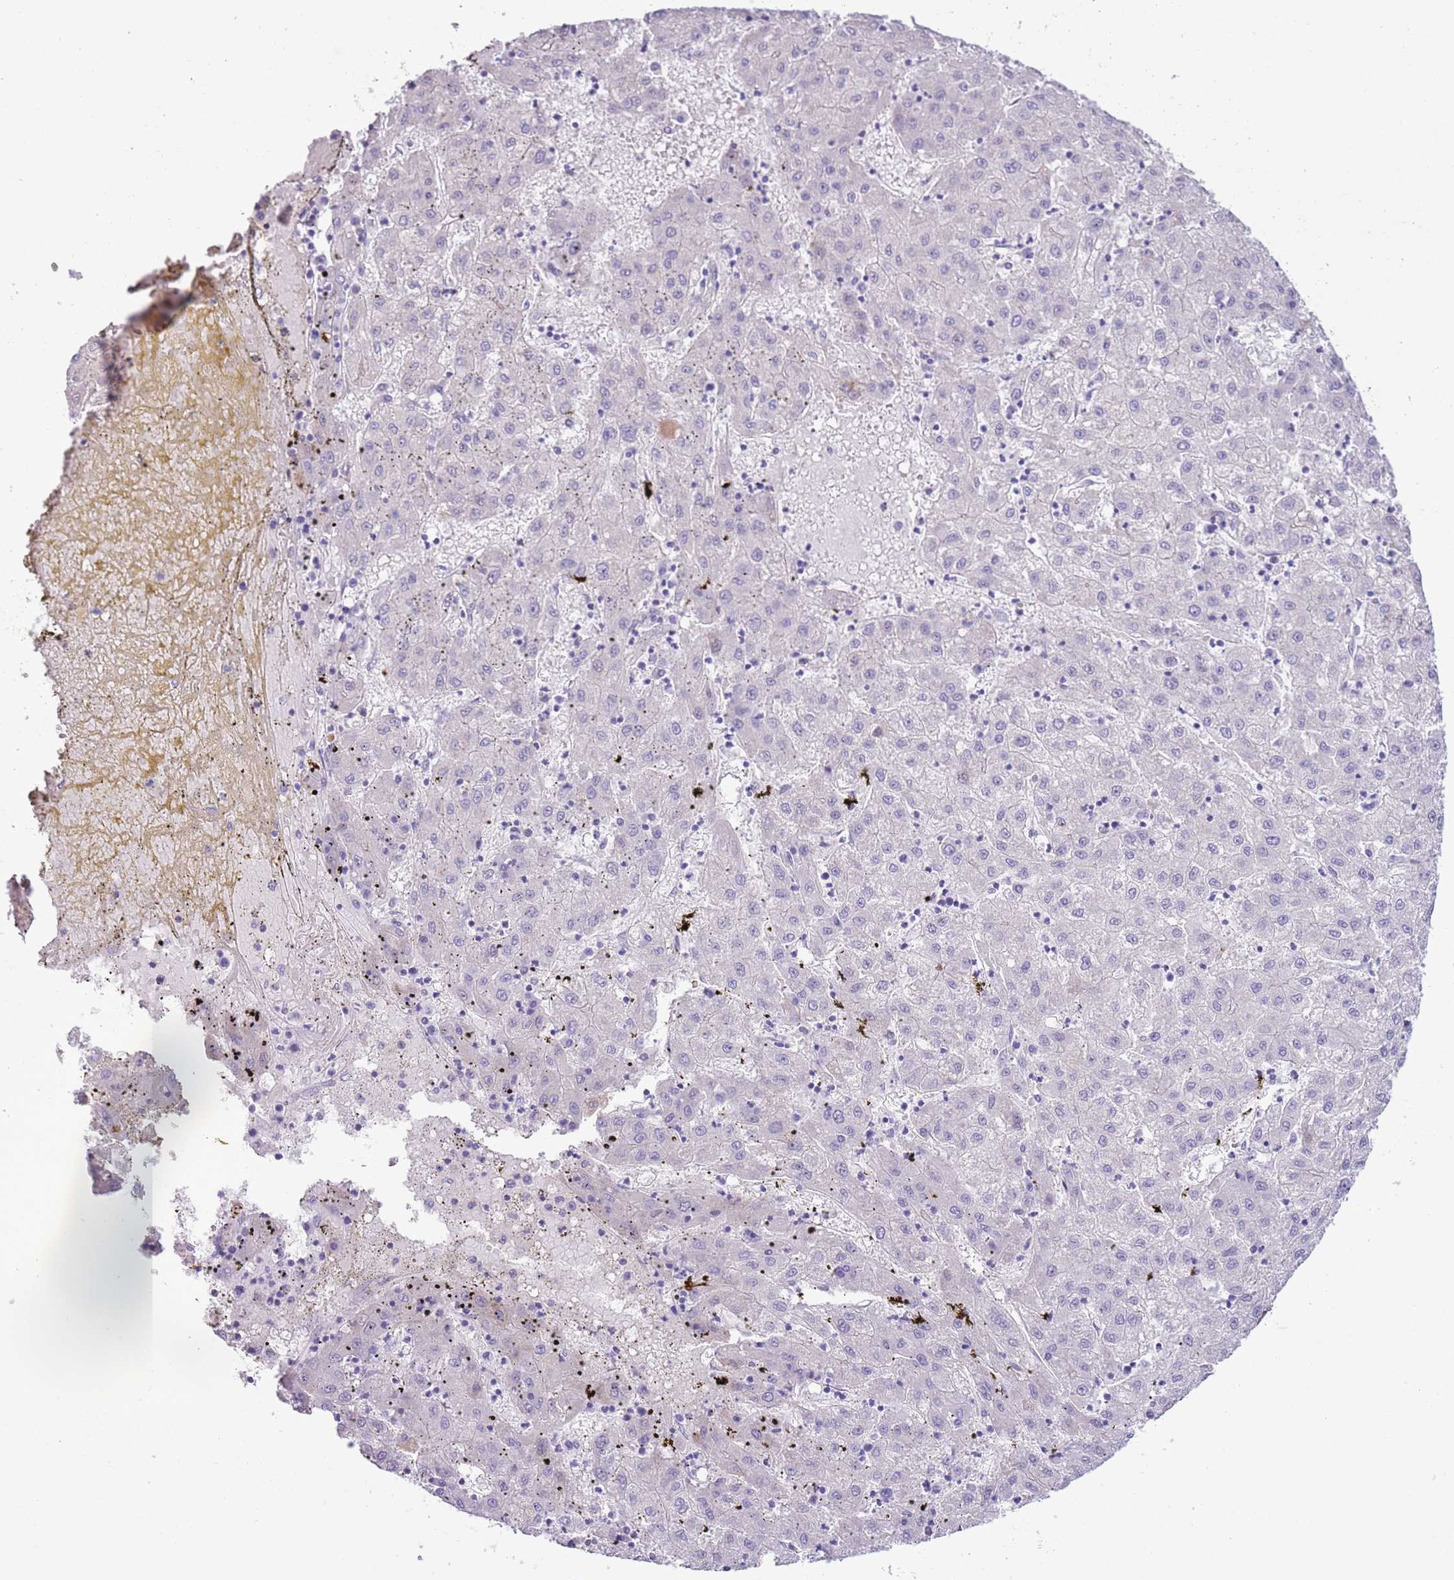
{"staining": {"intensity": "negative", "quantity": "none", "location": "none"}, "tissue": "liver cancer", "cell_type": "Tumor cells", "image_type": "cancer", "snomed": [{"axis": "morphology", "description": "Carcinoma, Hepatocellular, NOS"}, {"axis": "topography", "description": "Liver"}], "caption": "A histopathology image of liver cancer (hepatocellular carcinoma) stained for a protein displays no brown staining in tumor cells.", "gene": "CFH", "patient": {"sex": "male", "age": 72}}